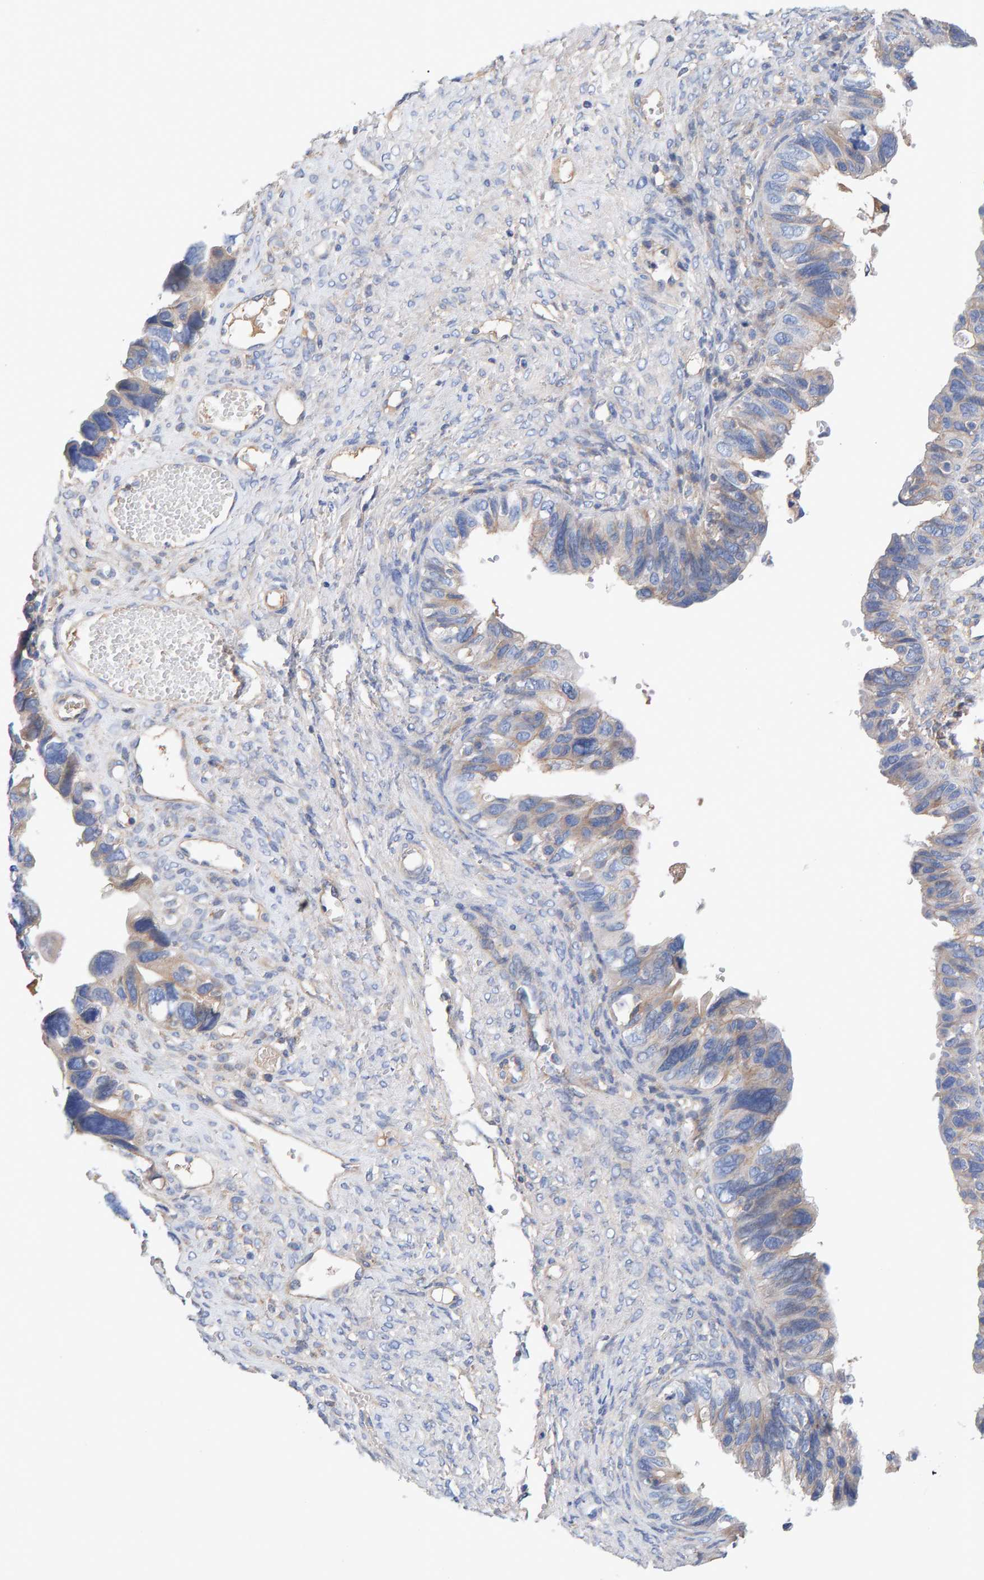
{"staining": {"intensity": "weak", "quantity": "<25%", "location": "cytoplasmic/membranous"}, "tissue": "ovarian cancer", "cell_type": "Tumor cells", "image_type": "cancer", "snomed": [{"axis": "morphology", "description": "Cystadenocarcinoma, serous, NOS"}, {"axis": "topography", "description": "Ovary"}], "caption": "High power microscopy micrograph of an IHC micrograph of ovarian cancer, revealing no significant positivity in tumor cells.", "gene": "EFR3A", "patient": {"sex": "female", "age": 79}}